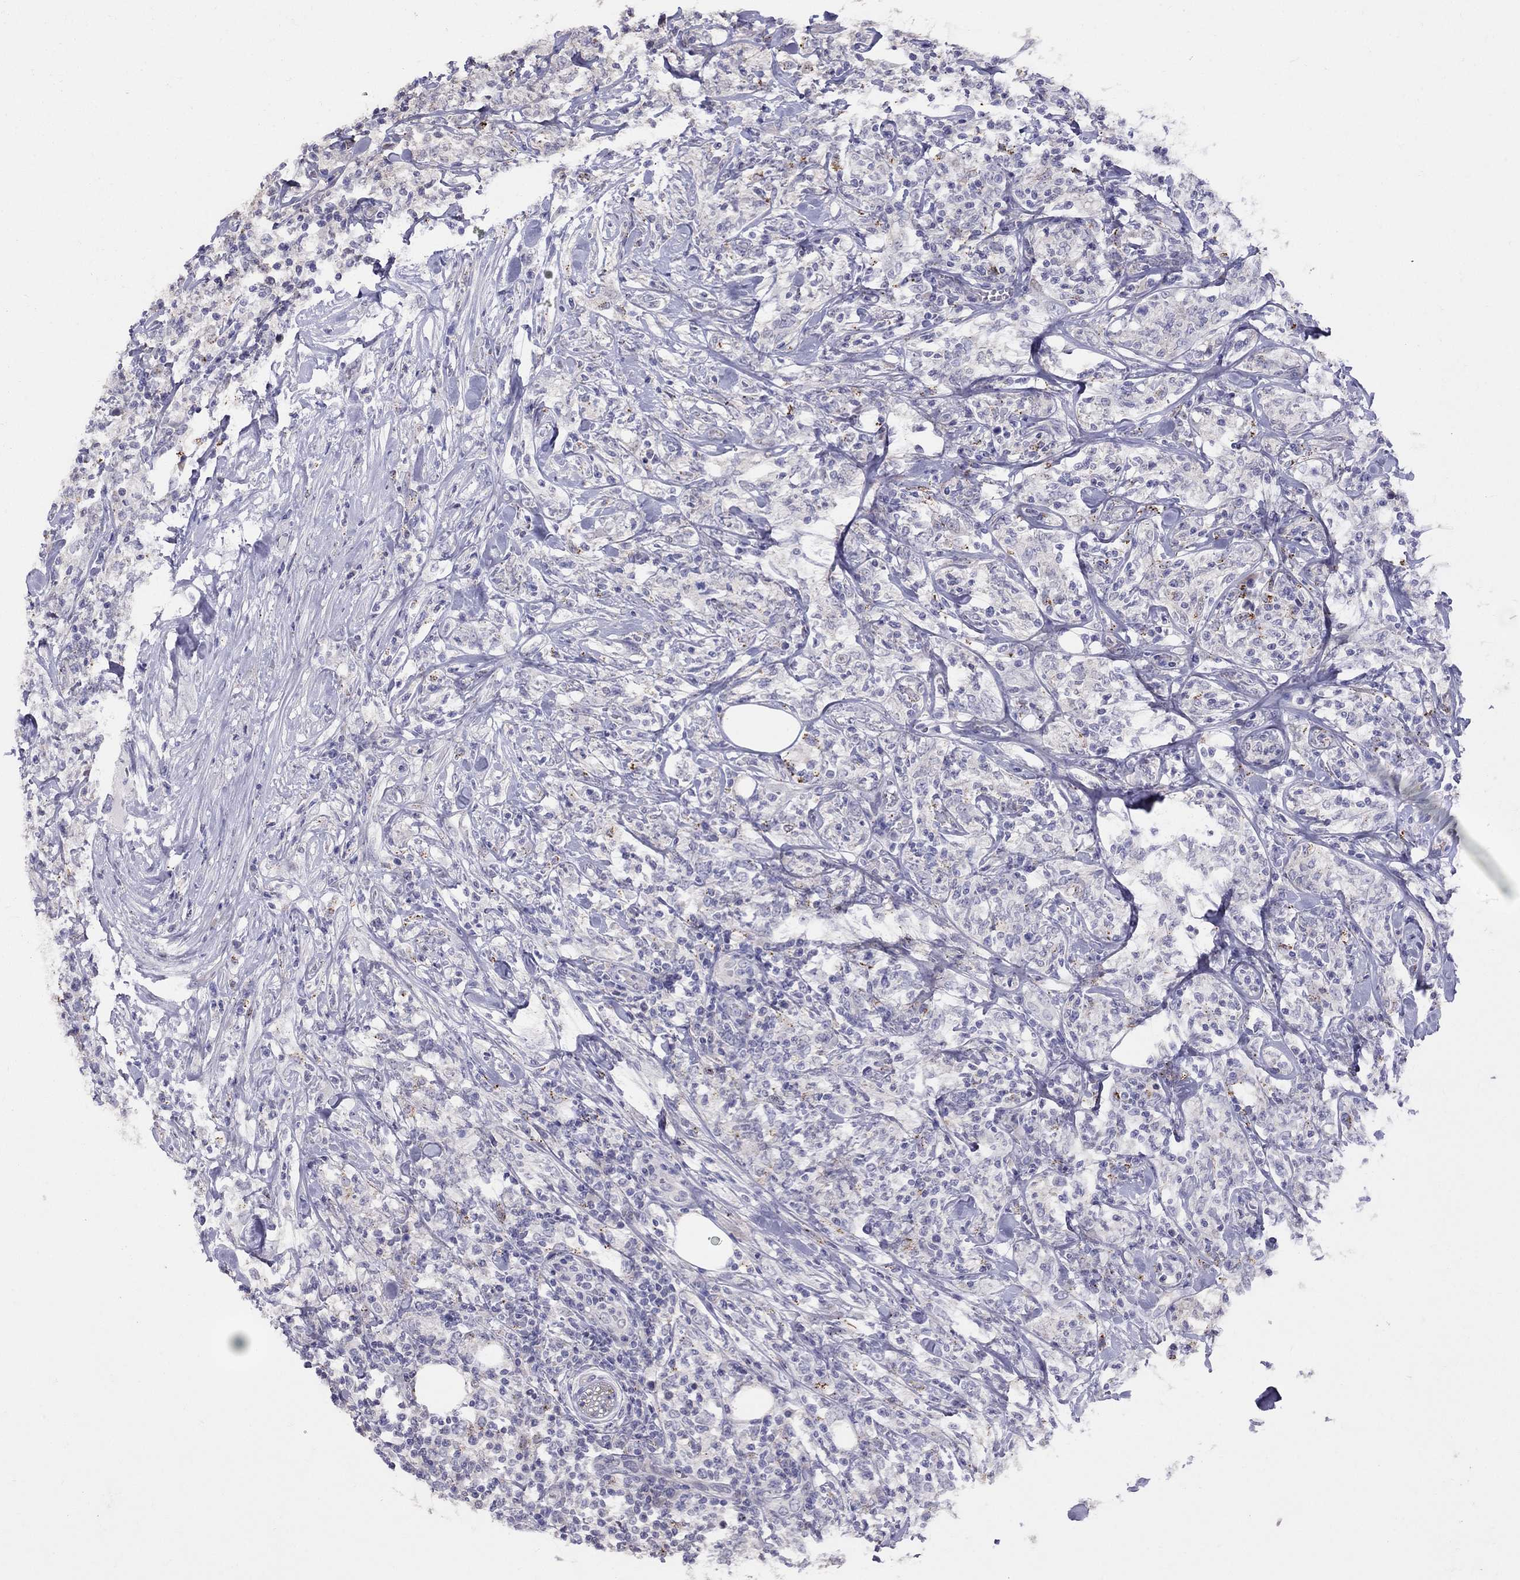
{"staining": {"intensity": "negative", "quantity": "none", "location": "none"}, "tissue": "lymphoma", "cell_type": "Tumor cells", "image_type": "cancer", "snomed": [{"axis": "morphology", "description": "Malignant lymphoma, non-Hodgkin's type, High grade"}, {"axis": "topography", "description": "Lymph node"}], "caption": "This micrograph is of lymphoma stained with immunohistochemistry (IHC) to label a protein in brown with the nuclei are counter-stained blue. There is no expression in tumor cells. The staining is performed using DAB (3,3'-diaminobenzidine) brown chromogen with nuclei counter-stained in using hematoxylin.", "gene": "MAGEB4", "patient": {"sex": "female", "age": 84}}